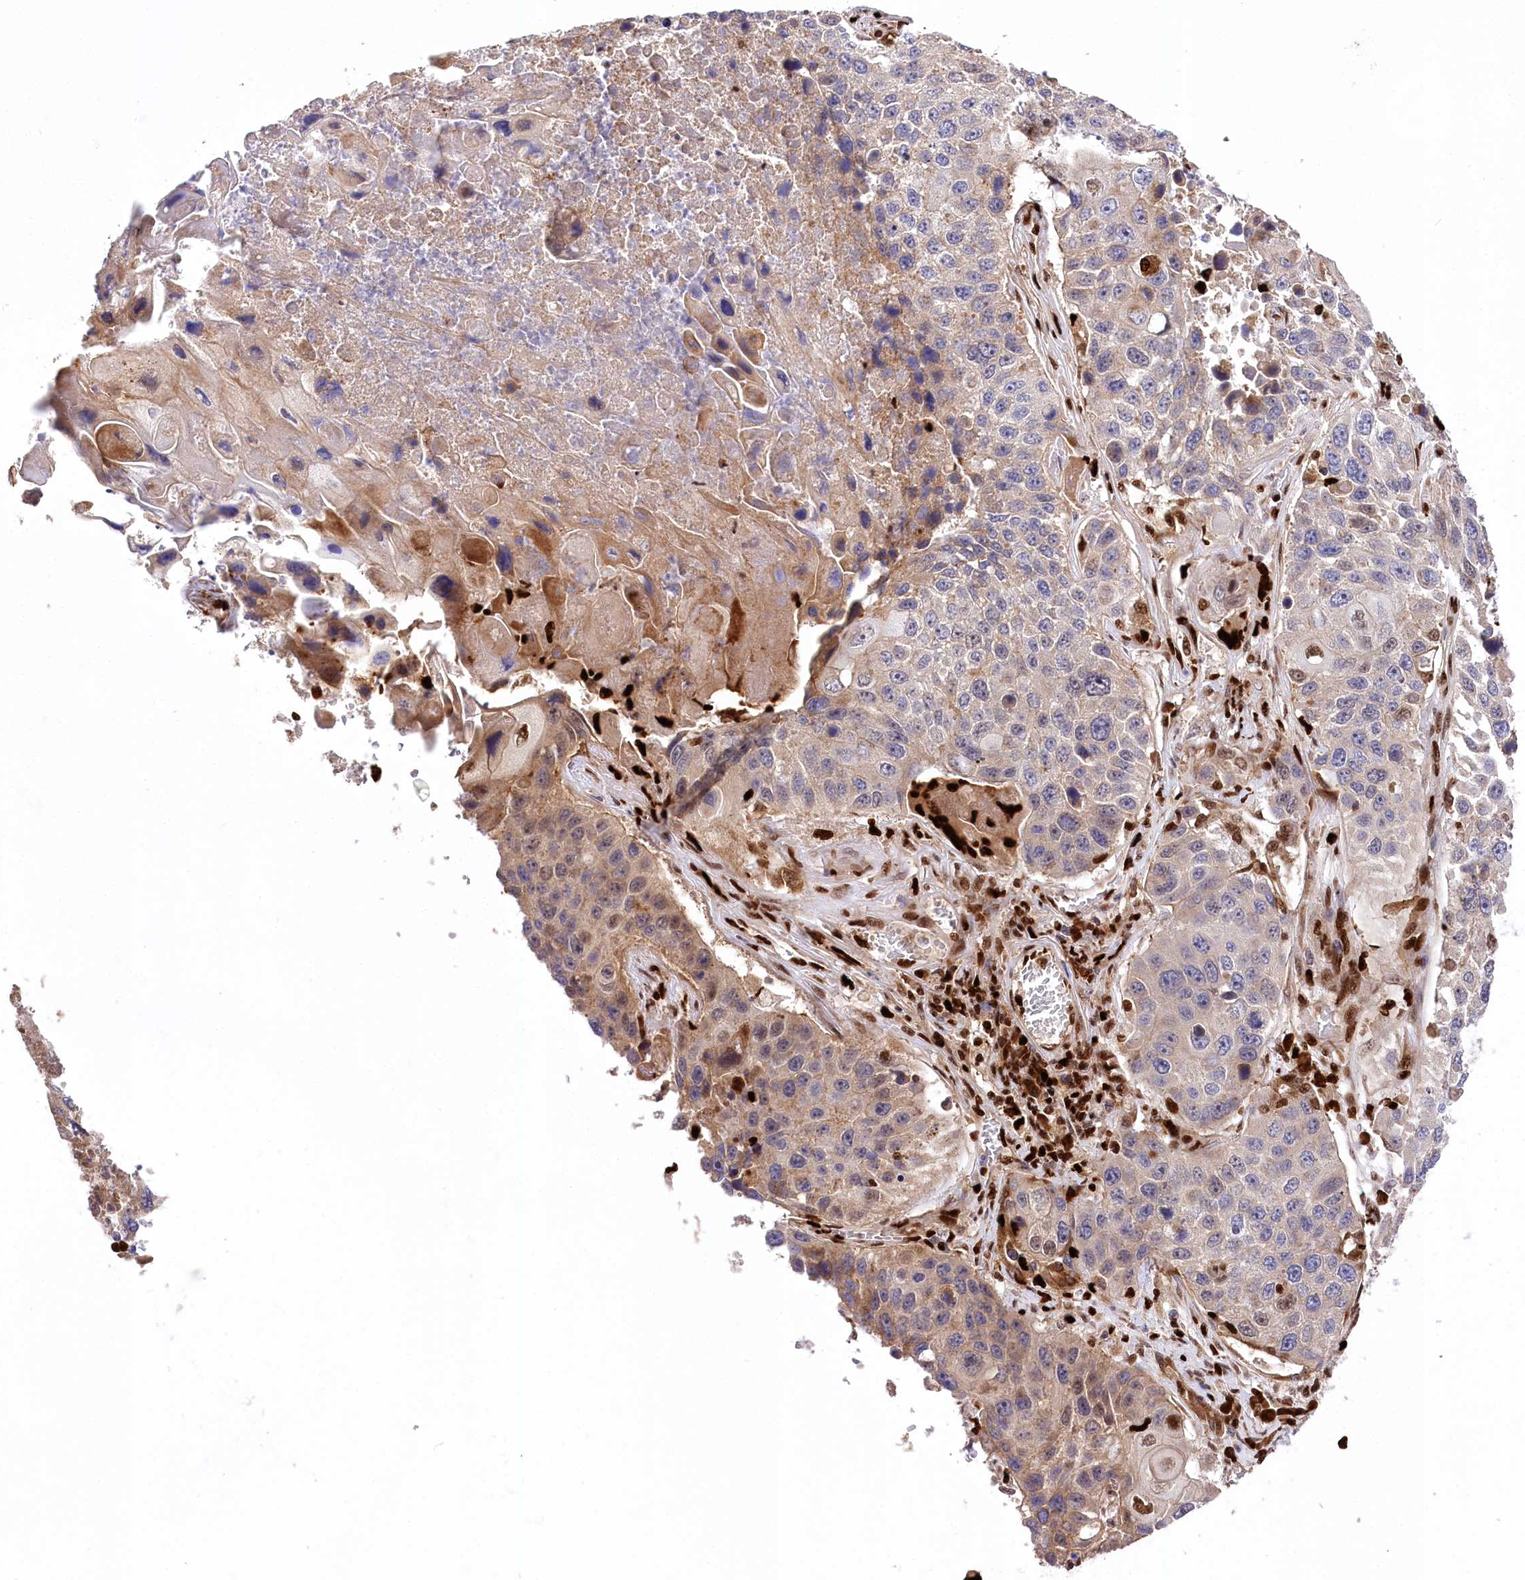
{"staining": {"intensity": "weak", "quantity": "<25%", "location": "cytoplasmic/membranous"}, "tissue": "lung cancer", "cell_type": "Tumor cells", "image_type": "cancer", "snomed": [{"axis": "morphology", "description": "Squamous cell carcinoma, NOS"}, {"axis": "topography", "description": "Lung"}], "caption": "Micrograph shows no protein expression in tumor cells of lung cancer (squamous cell carcinoma) tissue. (Stains: DAB (3,3'-diaminobenzidine) IHC with hematoxylin counter stain, Microscopy: brightfield microscopy at high magnification).", "gene": "FIGN", "patient": {"sex": "male", "age": 61}}